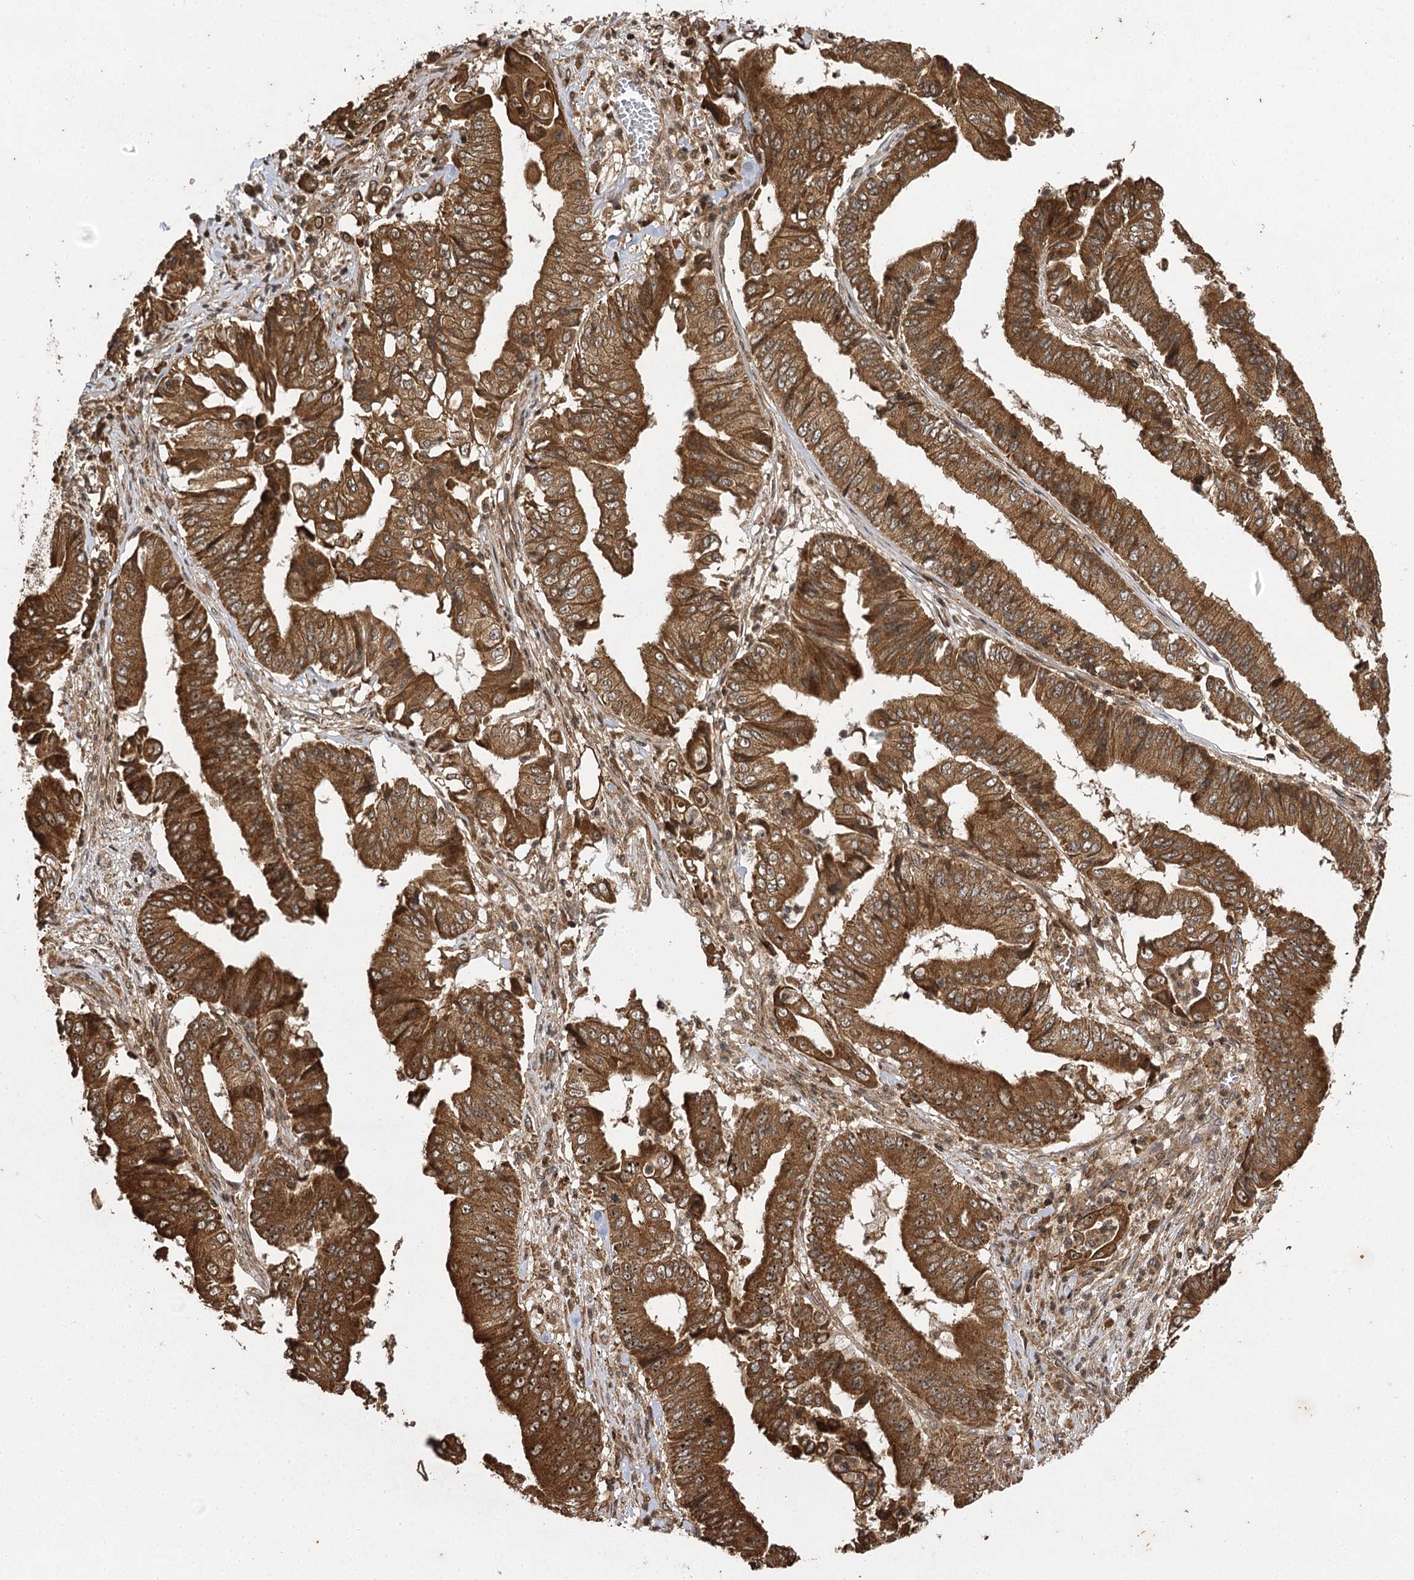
{"staining": {"intensity": "strong", "quantity": ">75%", "location": "cytoplasmic/membranous,nuclear"}, "tissue": "pancreatic cancer", "cell_type": "Tumor cells", "image_type": "cancer", "snomed": [{"axis": "morphology", "description": "Adenocarcinoma, NOS"}, {"axis": "topography", "description": "Pancreas"}], "caption": "Immunohistochemical staining of pancreatic cancer shows strong cytoplasmic/membranous and nuclear protein positivity in about >75% of tumor cells.", "gene": "IL11RA", "patient": {"sex": "female", "age": 77}}